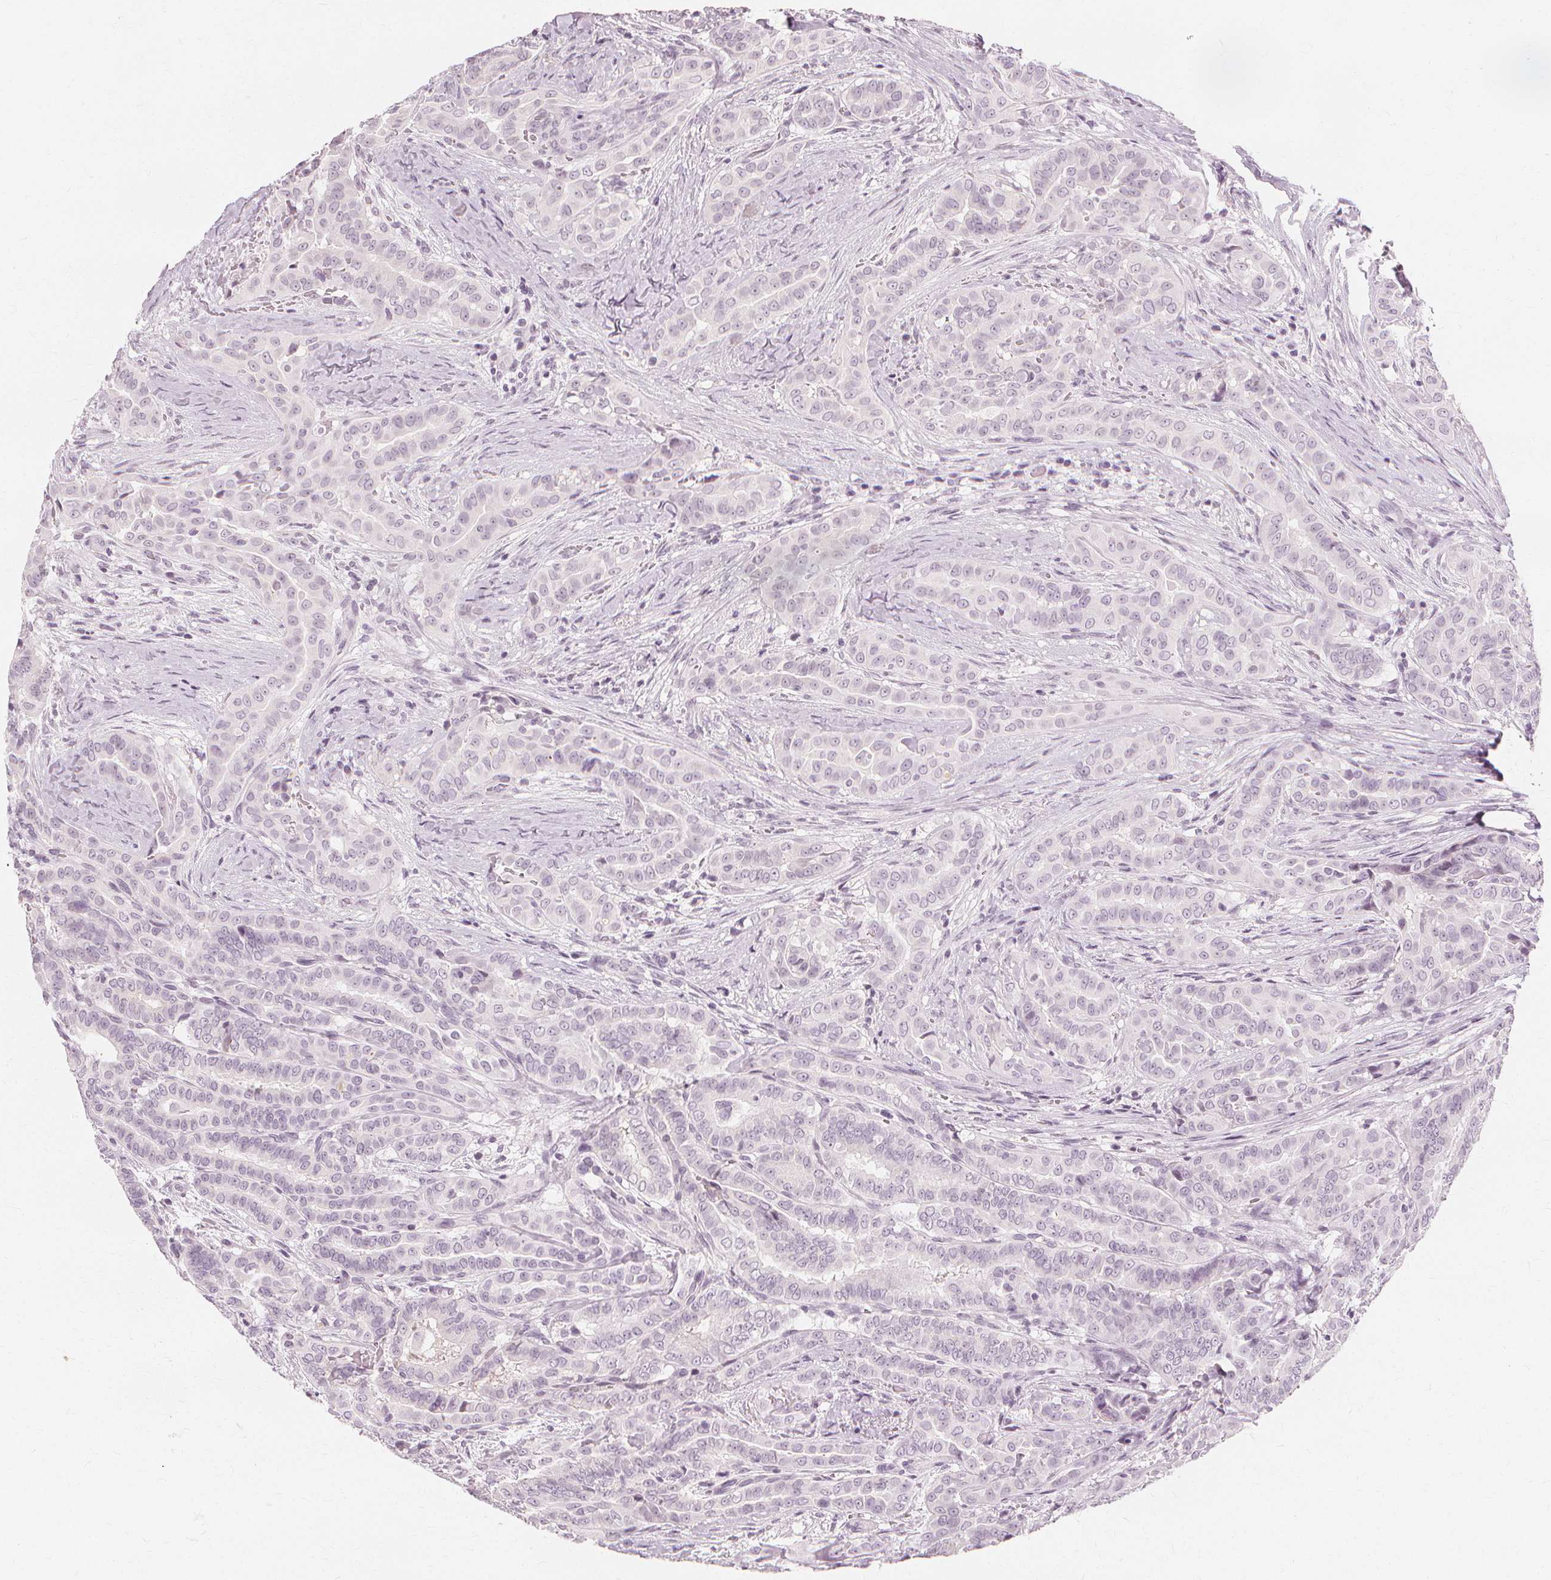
{"staining": {"intensity": "negative", "quantity": "none", "location": "none"}, "tissue": "thyroid cancer", "cell_type": "Tumor cells", "image_type": "cancer", "snomed": [{"axis": "morphology", "description": "Papillary adenocarcinoma, NOS"}, {"axis": "morphology", "description": "Papillary adenoma metastatic"}, {"axis": "topography", "description": "Thyroid gland"}], "caption": "Tumor cells show no significant expression in thyroid papillary adenoma metastatic. The staining was performed using DAB (3,3'-diaminobenzidine) to visualize the protein expression in brown, while the nuclei were stained in blue with hematoxylin (Magnification: 20x).", "gene": "NXPE1", "patient": {"sex": "female", "age": 50}}